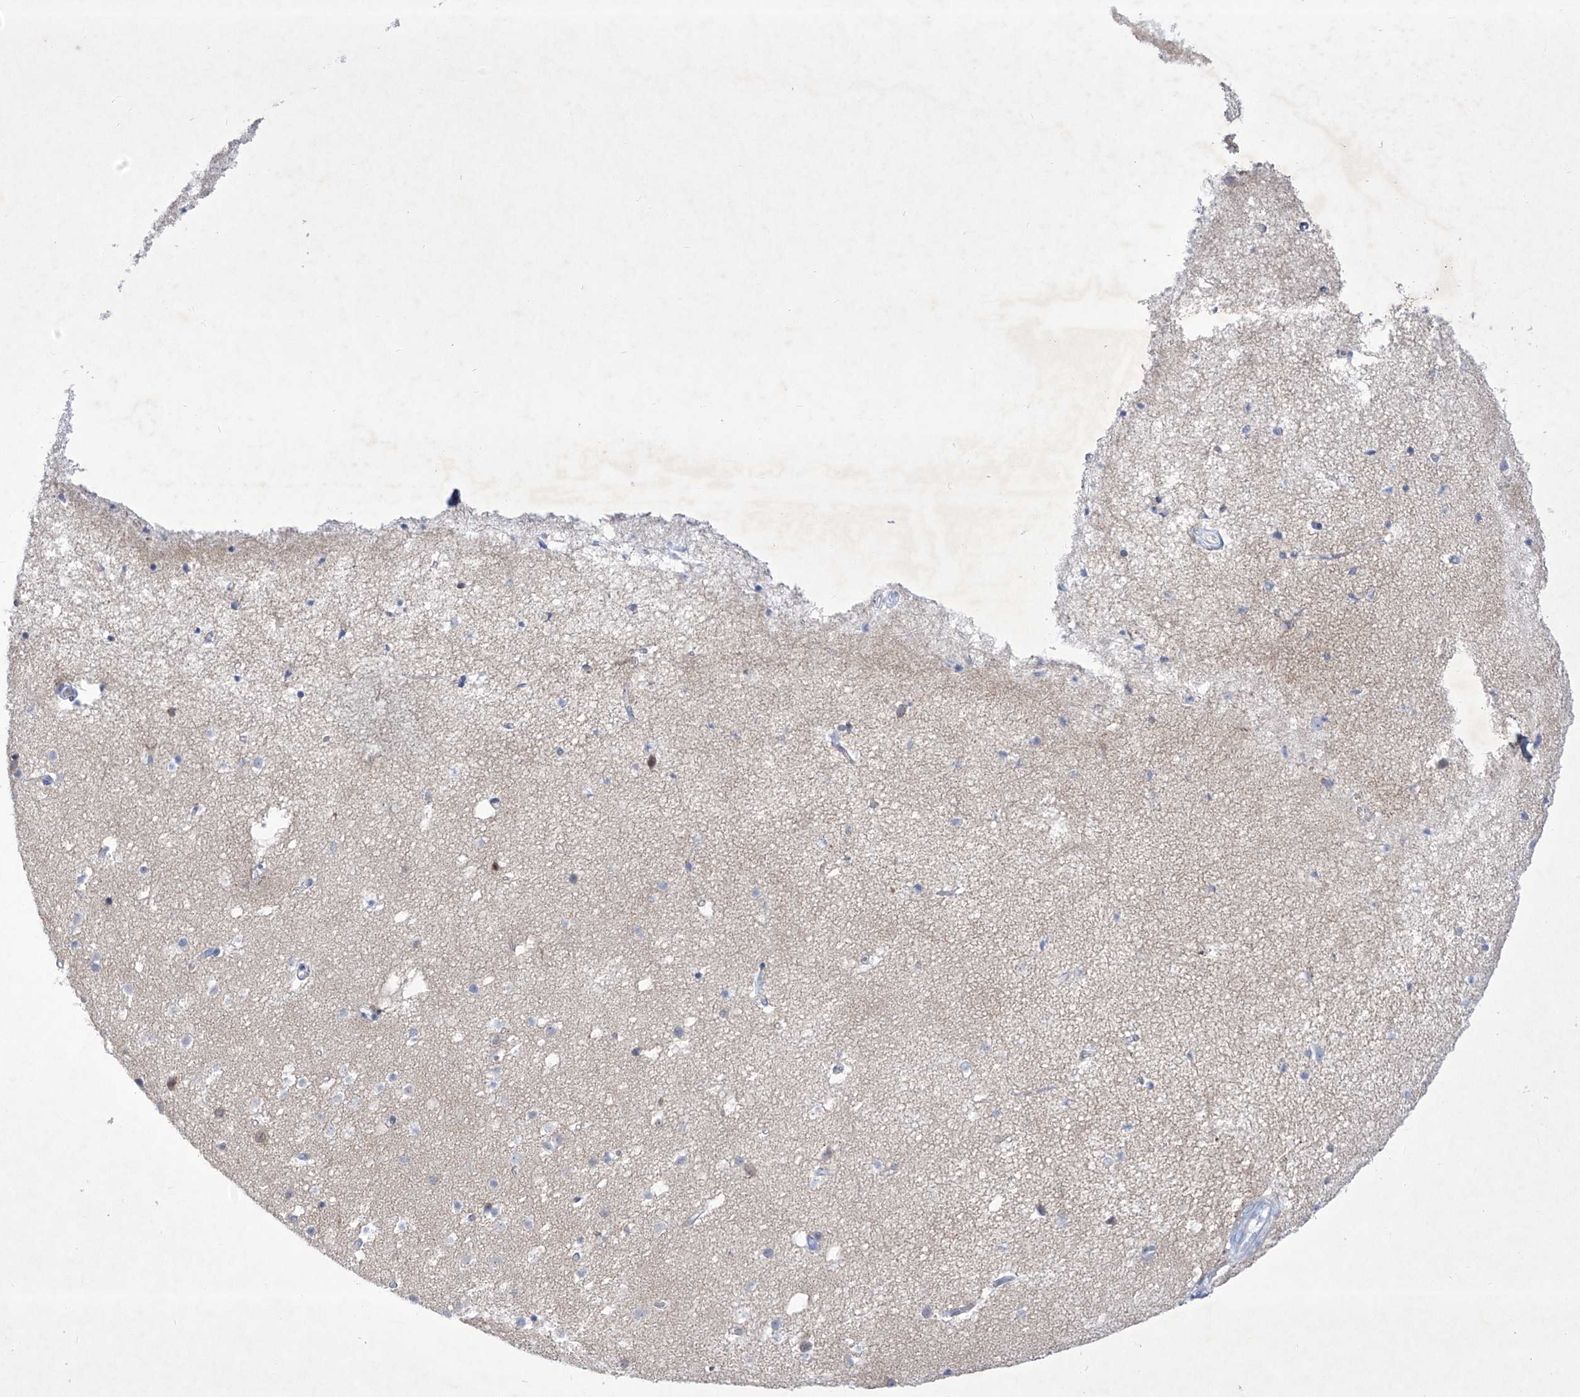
{"staining": {"intensity": "negative", "quantity": "none", "location": "none"}, "tissue": "cerebral cortex", "cell_type": "Endothelial cells", "image_type": "normal", "snomed": [{"axis": "morphology", "description": "Normal tissue, NOS"}, {"axis": "topography", "description": "Cerebral cortex"}], "caption": "A micrograph of cerebral cortex stained for a protein demonstrates no brown staining in endothelial cells.", "gene": "C1orf87", "patient": {"sex": "male", "age": 54}}